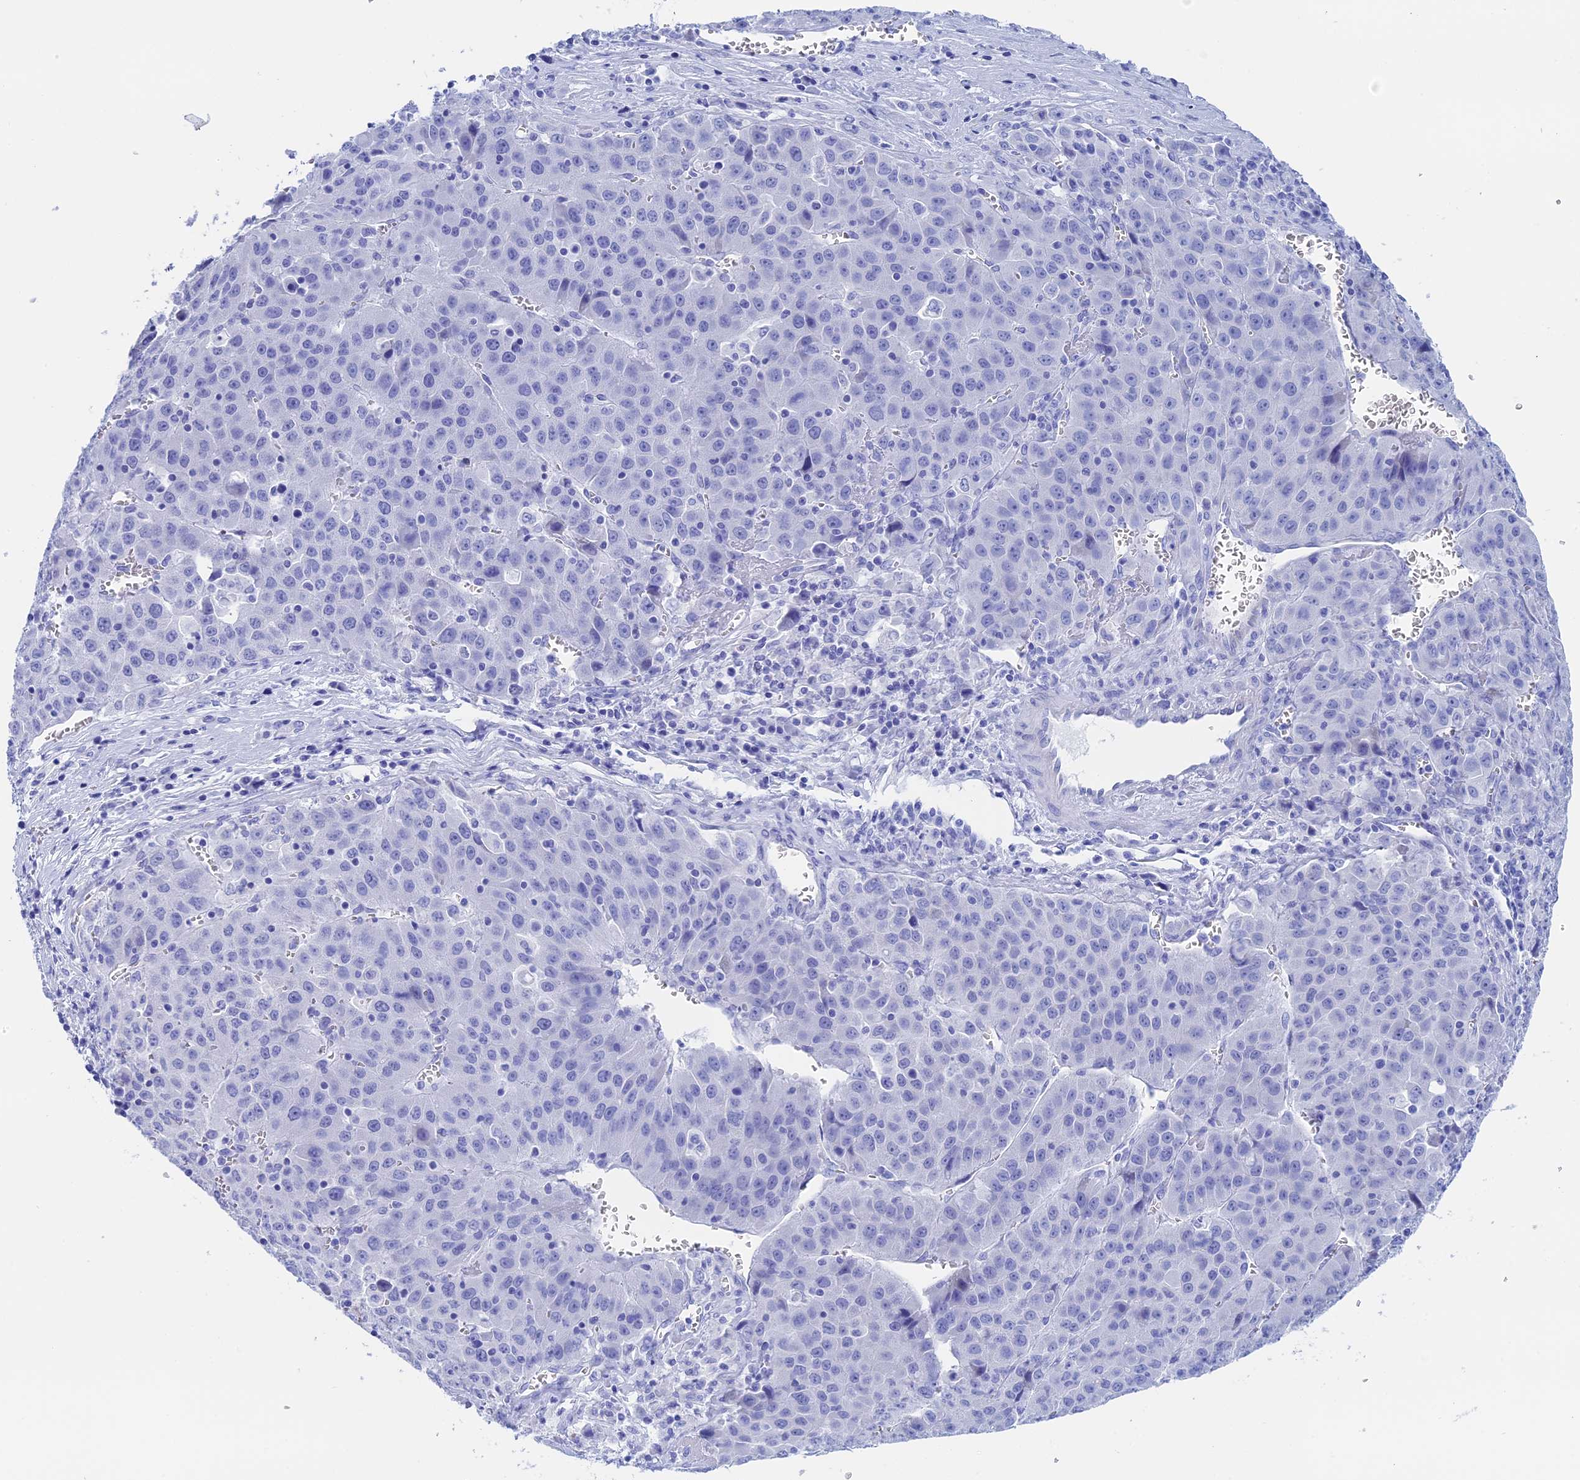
{"staining": {"intensity": "negative", "quantity": "none", "location": "none"}, "tissue": "liver cancer", "cell_type": "Tumor cells", "image_type": "cancer", "snomed": [{"axis": "morphology", "description": "Carcinoma, Hepatocellular, NOS"}, {"axis": "topography", "description": "Liver"}], "caption": "IHC of human hepatocellular carcinoma (liver) demonstrates no positivity in tumor cells.", "gene": "TEX101", "patient": {"sex": "female", "age": 53}}